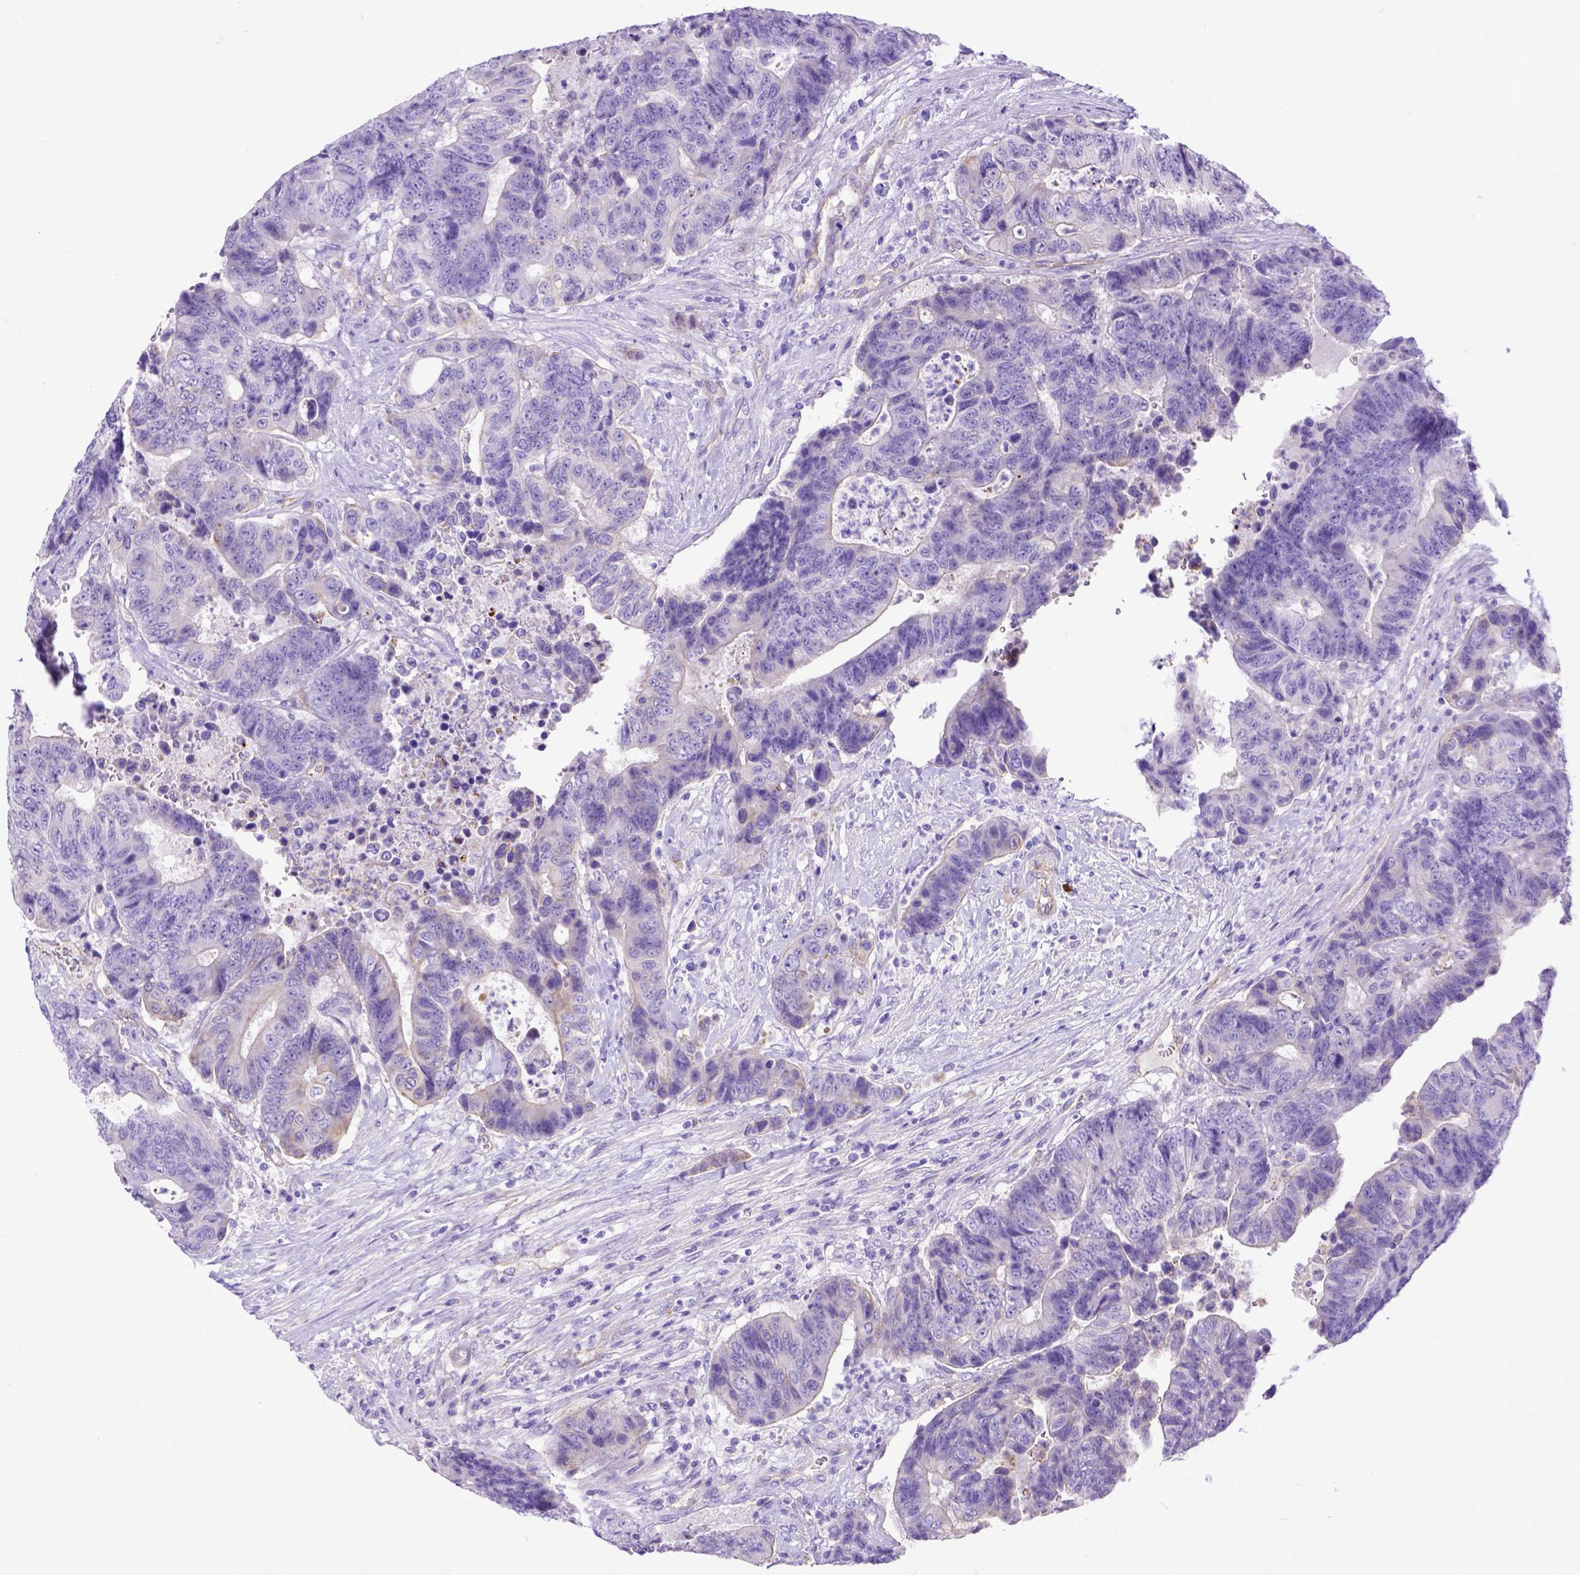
{"staining": {"intensity": "negative", "quantity": "none", "location": "none"}, "tissue": "colorectal cancer", "cell_type": "Tumor cells", "image_type": "cancer", "snomed": [{"axis": "morphology", "description": "Adenocarcinoma, NOS"}, {"axis": "topography", "description": "Colon"}], "caption": "Immunohistochemistry (IHC) image of colorectal cancer (adenocarcinoma) stained for a protein (brown), which displays no positivity in tumor cells.", "gene": "LRRC18", "patient": {"sex": "female", "age": 48}}